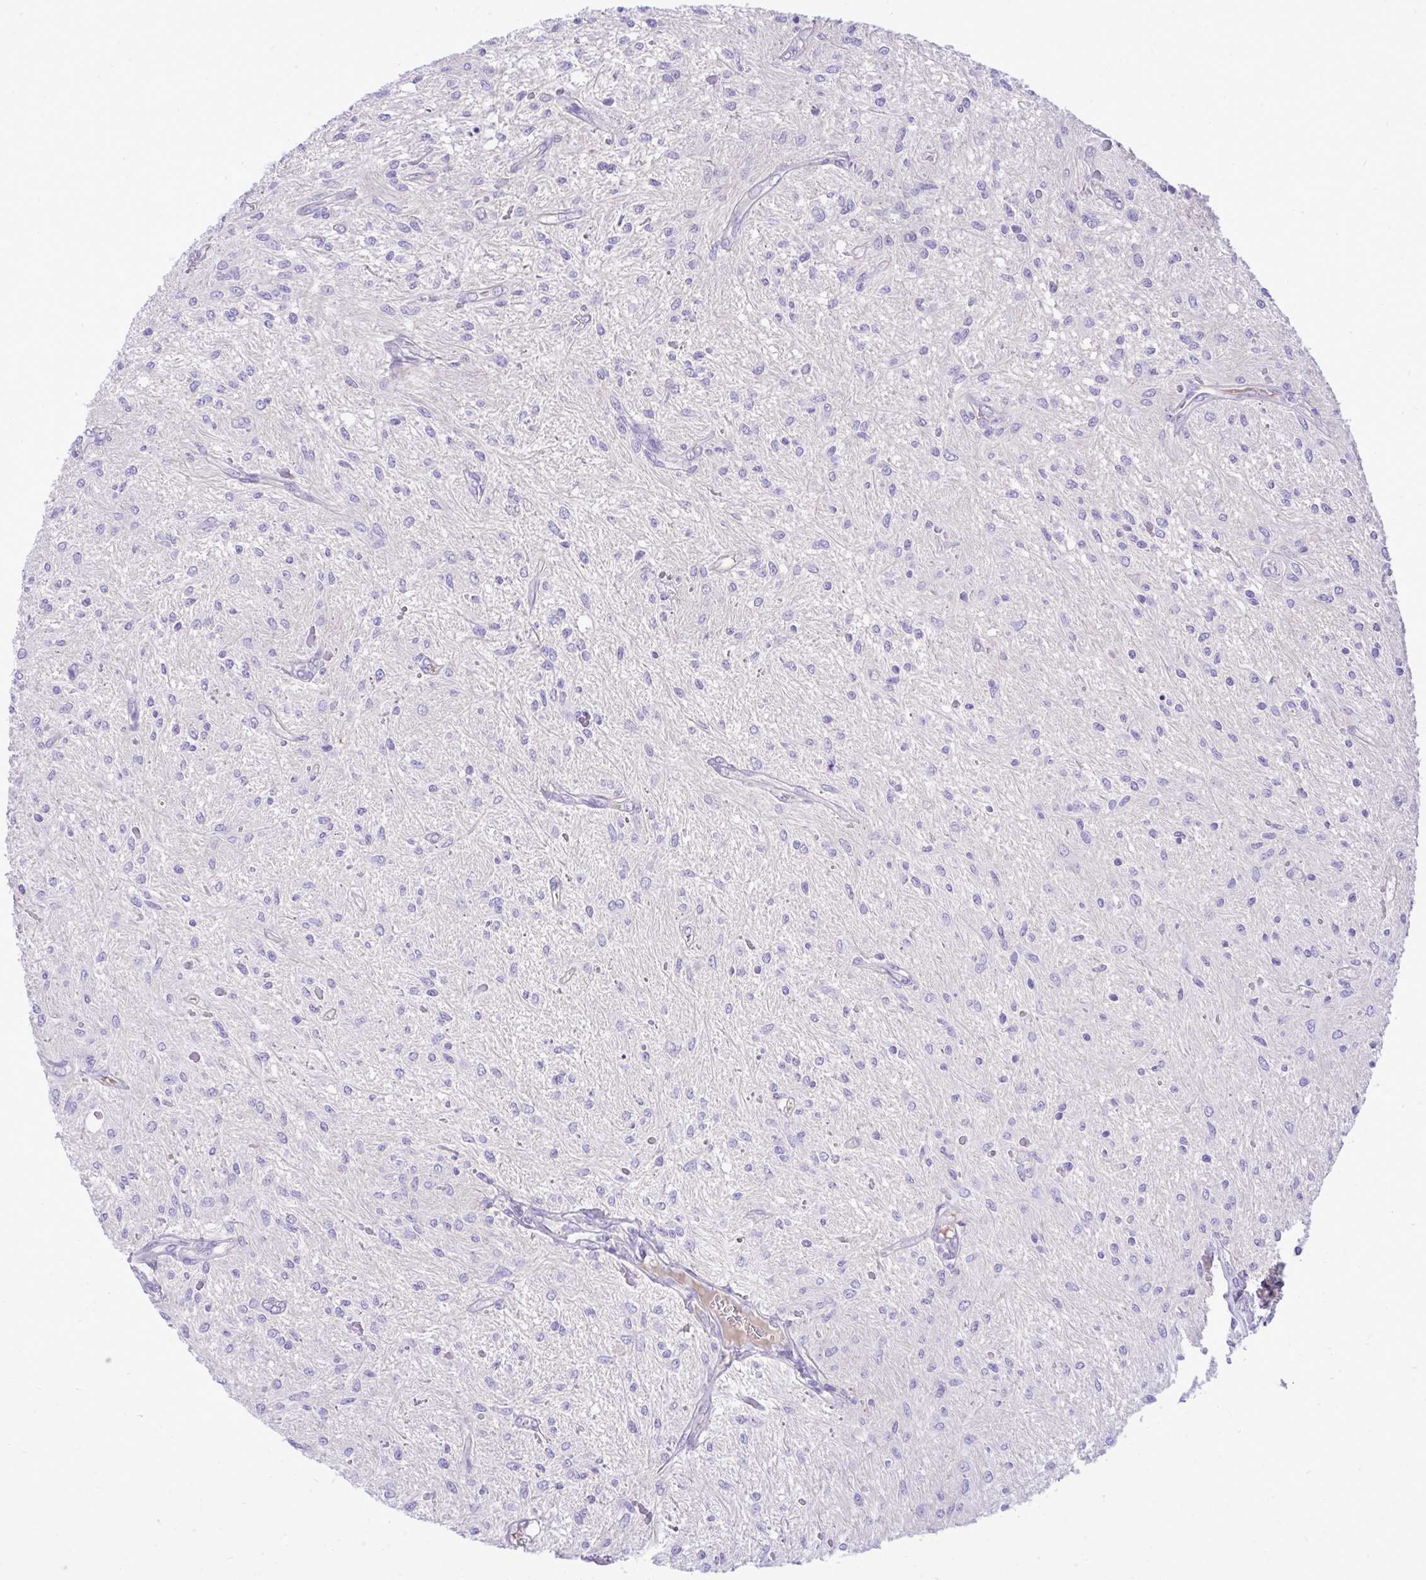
{"staining": {"intensity": "negative", "quantity": "none", "location": "none"}, "tissue": "glioma", "cell_type": "Tumor cells", "image_type": "cancer", "snomed": [{"axis": "morphology", "description": "Glioma, malignant, Low grade"}, {"axis": "topography", "description": "Cerebellum"}], "caption": "This image is of malignant low-grade glioma stained with immunohistochemistry (IHC) to label a protein in brown with the nuclei are counter-stained blue. There is no expression in tumor cells. (Brightfield microscopy of DAB immunohistochemistry (IHC) at high magnification).", "gene": "HRG", "patient": {"sex": "female", "age": 14}}